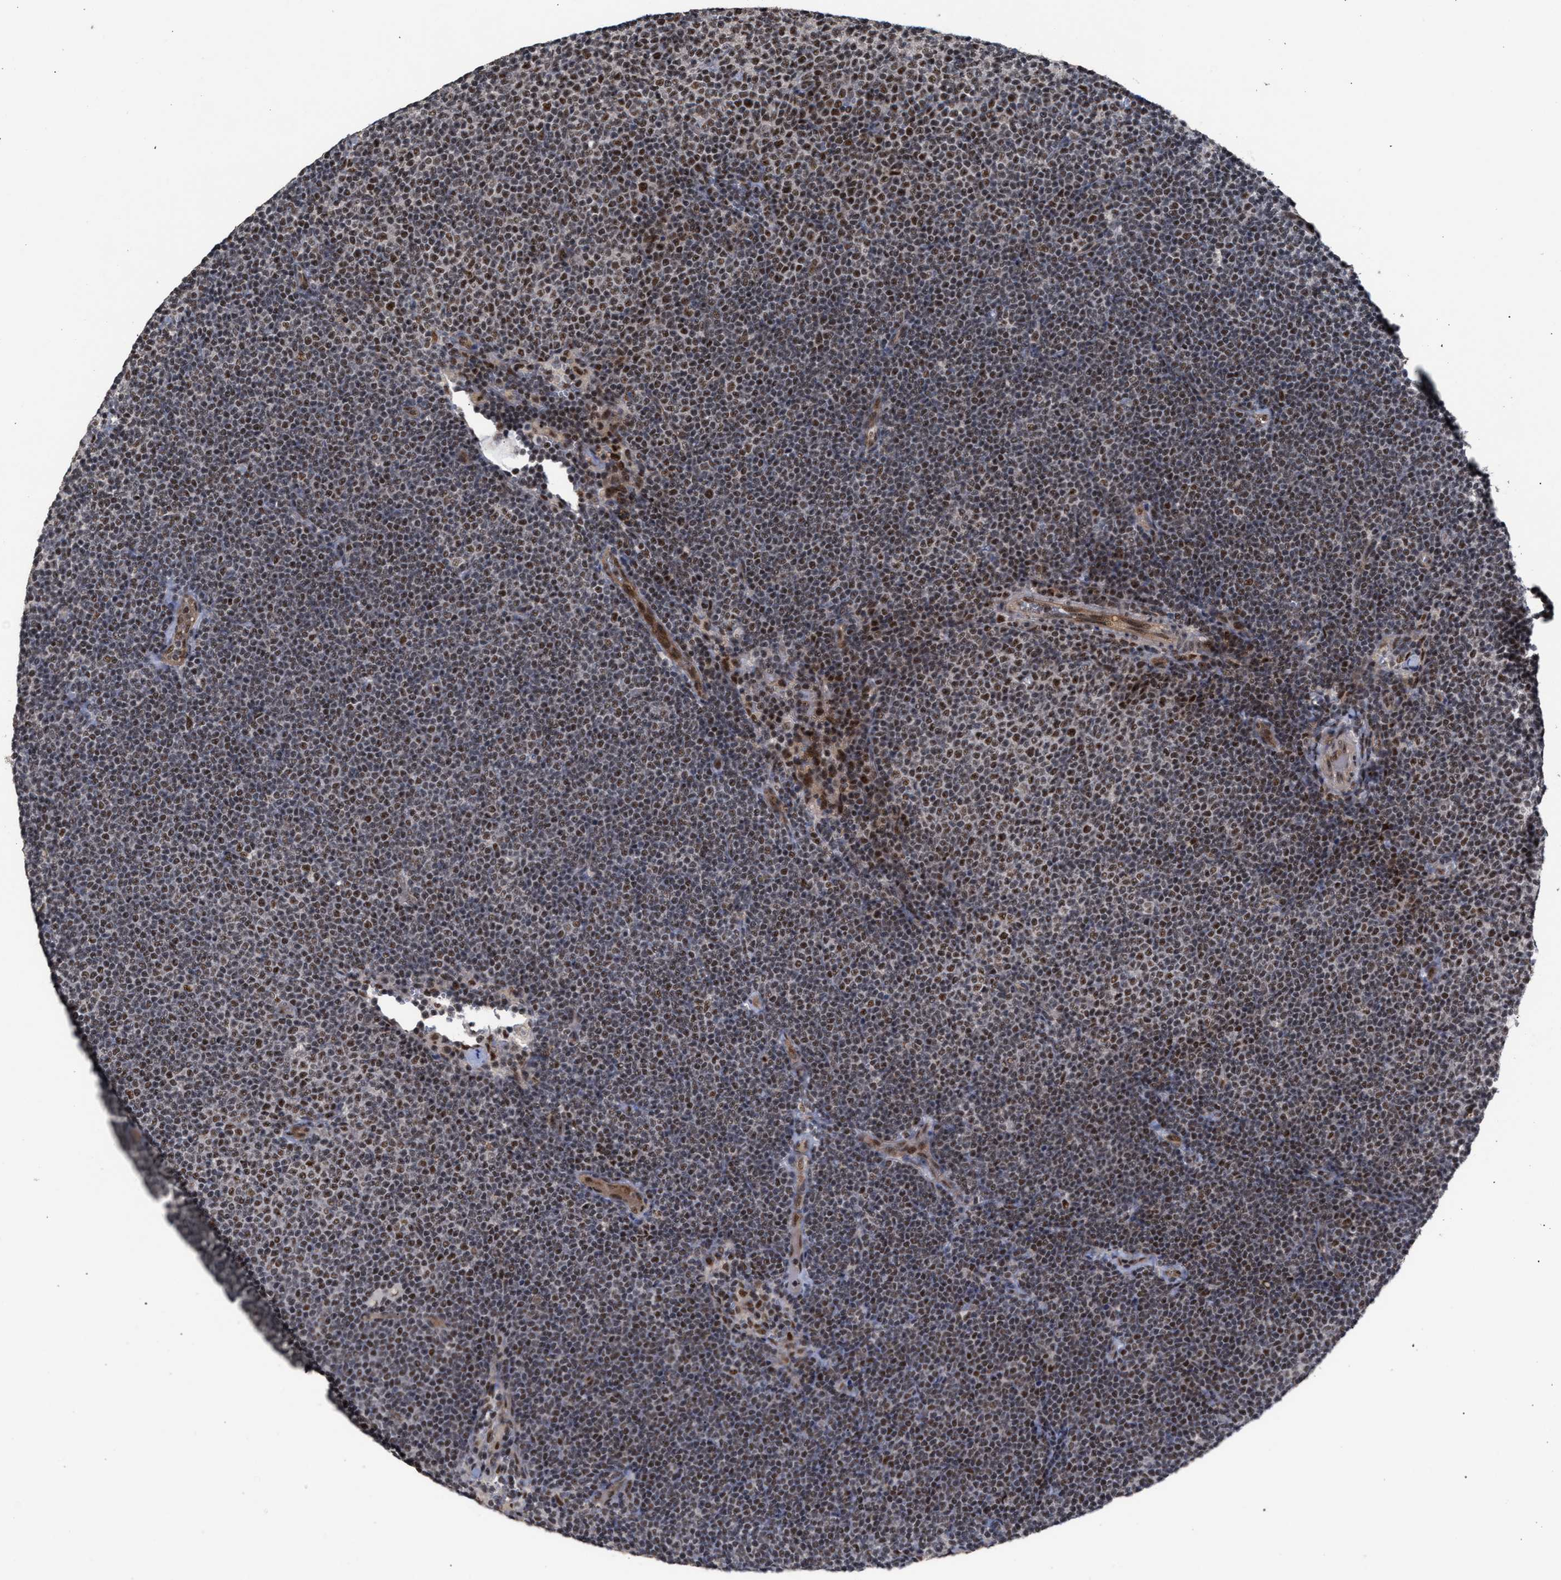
{"staining": {"intensity": "strong", "quantity": ">75%", "location": "nuclear"}, "tissue": "lymphoma", "cell_type": "Tumor cells", "image_type": "cancer", "snomed": [{"axis": "morphology", "description": "Malignant lymphoma, non-Hodgkin's type, Low grade"}, {"axis": "topography", "description": "Lymph node"}], "caption": "Low-grade malignant lymphoma, non-Hodgkin's type stained for a protein demonstrates strong nuclear positivity in tumor cells. The staining was performed using DAB (3,3'-diaminobenzidine) to visualize the protein expression in brown, while the nuclei were stained in blue with hematoxylin (Magnification: 20x).", "gene": "EIF4A3", "patient": {"sex": "female", "age": 53}}